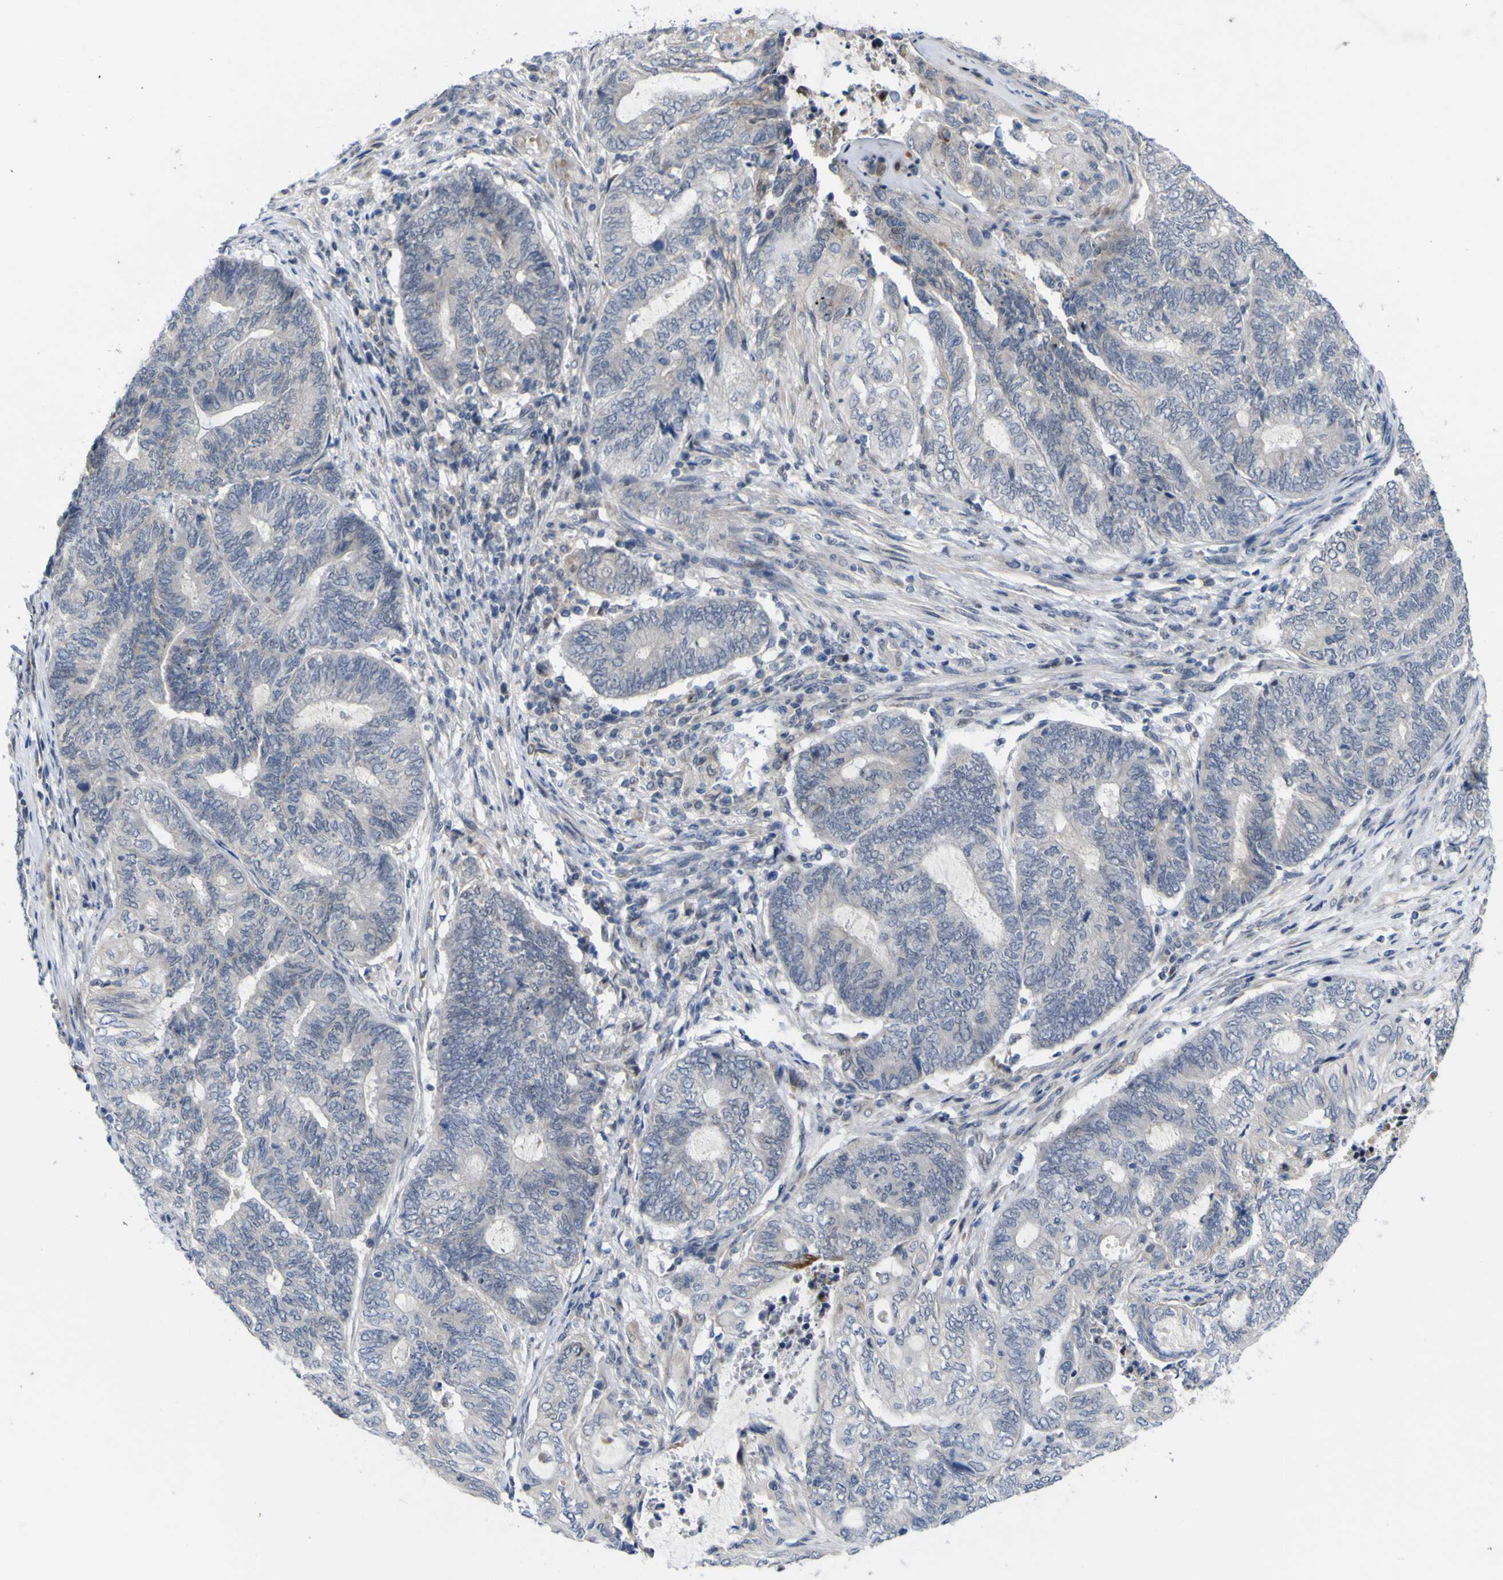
{"staining": {"intensity": "negative", "quantity": "none", "location": "none"}, "tissue": "endometrial cancer", "cell_type": "Tumor cells", "image_type": "cancer", "snomed": [{"axis": "morphology", "description": "Adenocarcinoma, NOS"}, {"axis": "topography", "description": "Uterus"}, {"axis": "topography", "description": "Endometrium"}], "caption": "This is an IHC histopathology image of human endometrial adenocarcinoma. There is no expression in tumor cells.", "gene": "NAV1", "patient": {"sex": "female", "age": 70}}